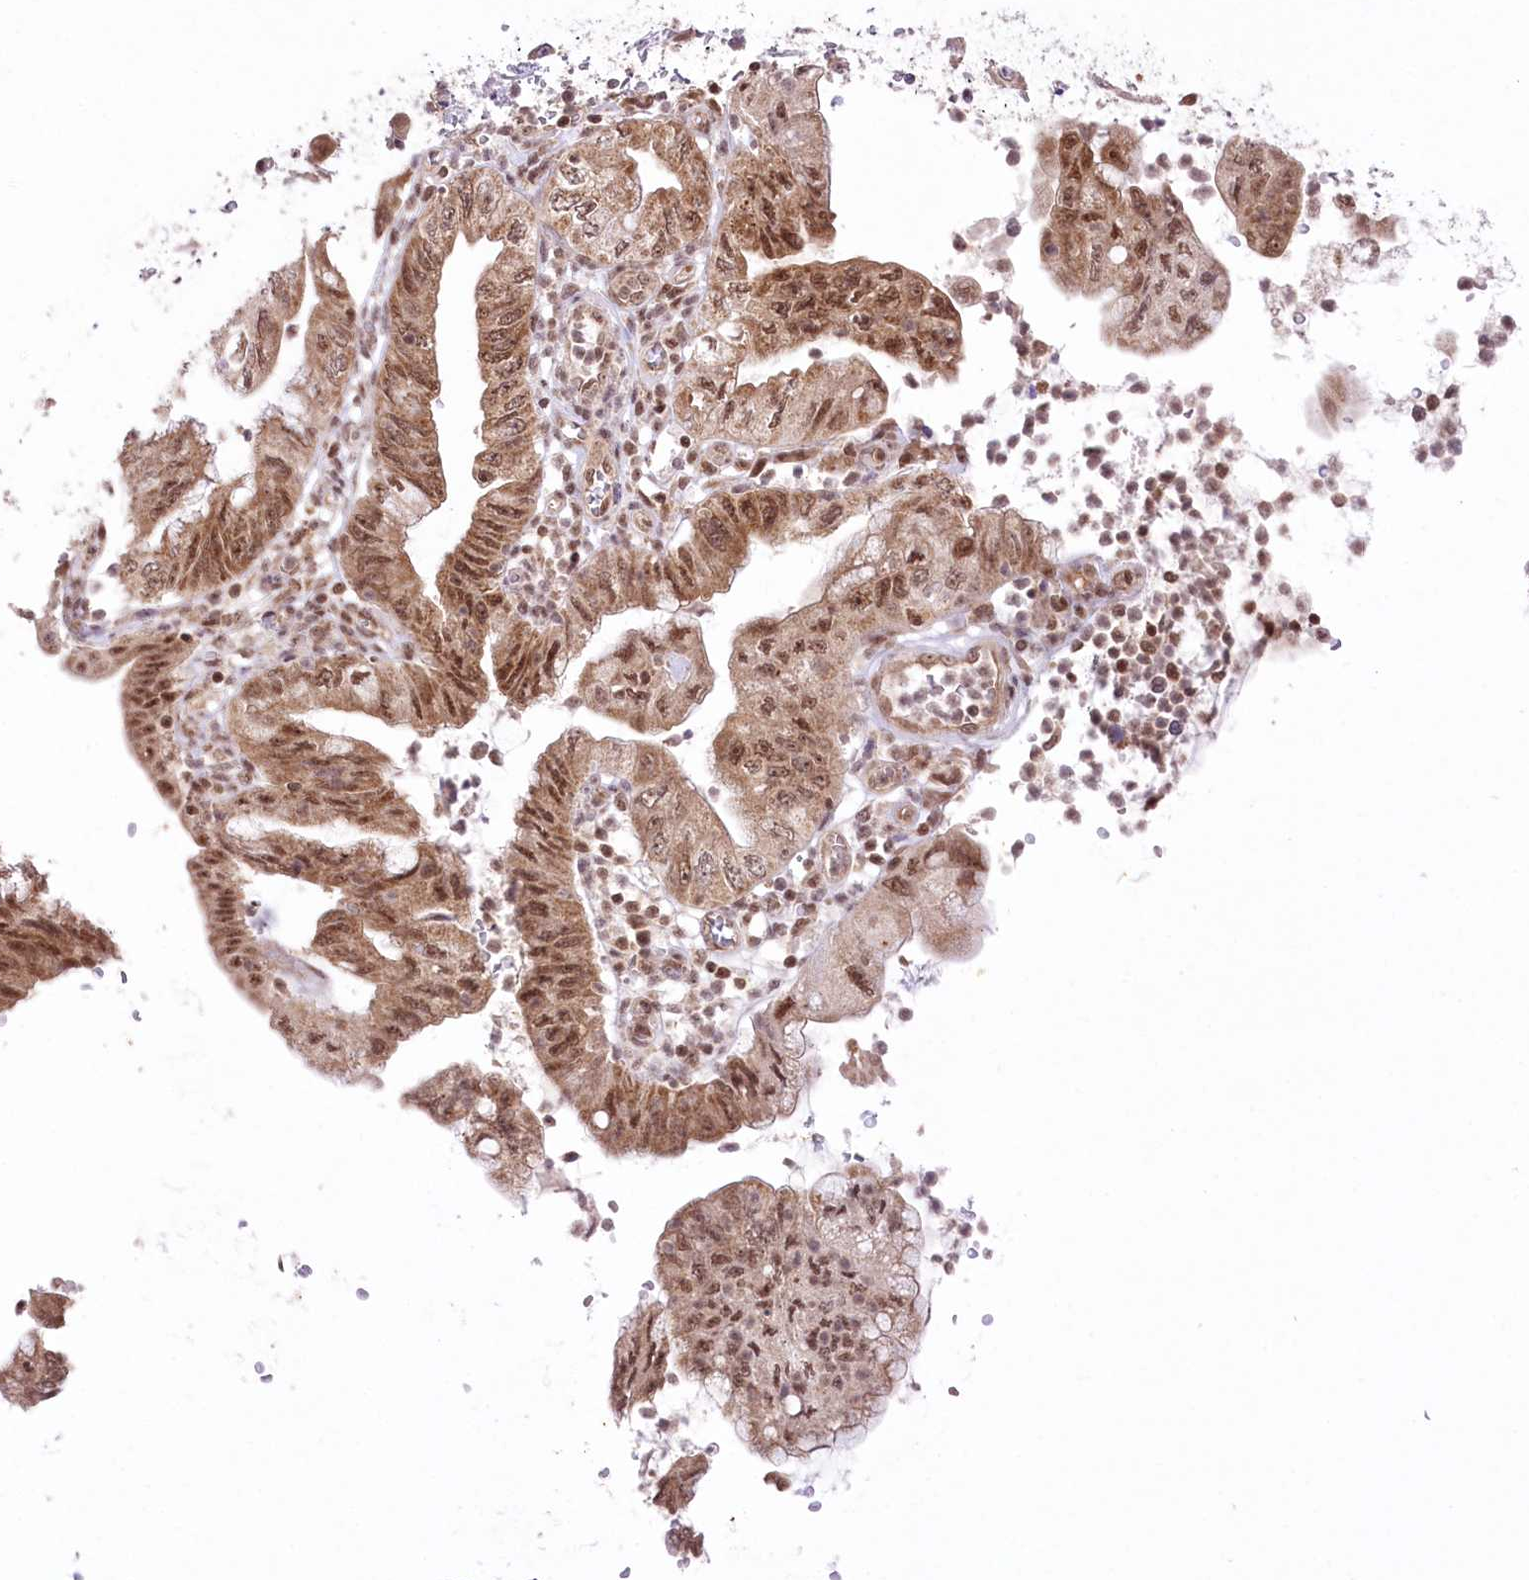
{"staining": {"intensity": "moderate", "quantity": ">75%", "location": "cytoplasmic/membranous,nuclear"}, "tissue": "pancreatic cancer", "cell_type": "Tumor cells", "image_type": "cancer", "snomed": [{"axis": "morphology", "description": "Adenocarcinoma, NOS"}, {"axis": "topography", "description": "Pancreas"}], "caption": "Immunohistochemistry (IHC) (DAB) staining of pancreatic adenocarcinoma exhibits moderate cytoplasmic/membranous and nuclear protein positivity in about >75% of tumor cells. Nuclei are stained in blue.", "gene": "ZMAT2", "patient": {"sex": "female", "age": 73}}